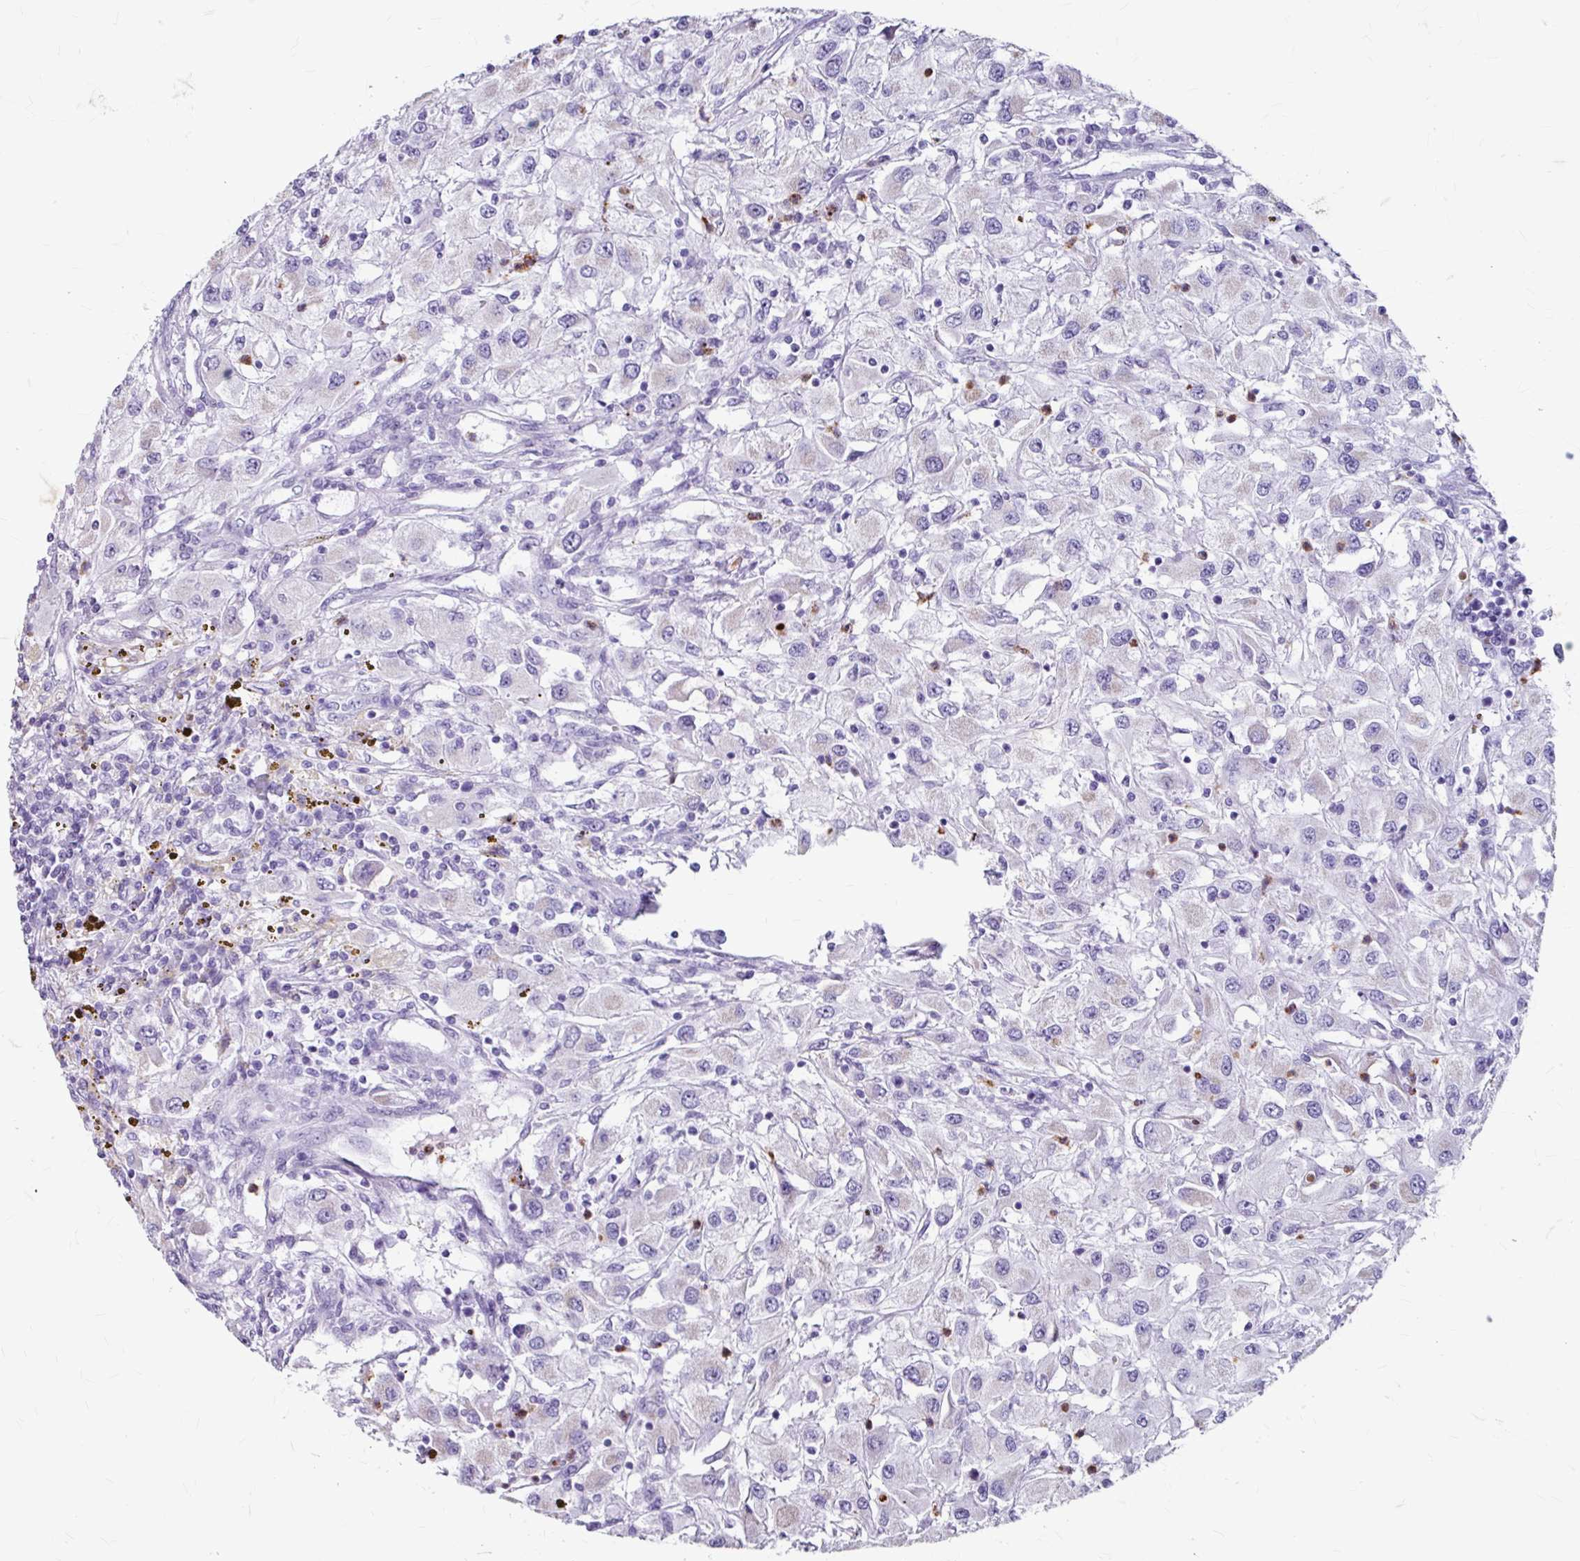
{"staining": {"intensity": "negative", "quantity": "none", "location": "none"}, "tissue": "renal cancer", "cell_type": "Tumor cells", "image_type": "cancer", "snomed": [{"axis": "morphology", "description": "Adenocarcinoma, NOS"}, {"axis": "topography", "description": "Kidney"}], "caption": "Renal adenocarcinoma was stained to show a protein in brown. There is no significant staining in tumor cells. (DAB IHC visualized using brightfield microscopy, high magnification).", "gene": "ANKRD1", "patient": {"sex": "female", "age": 67}}